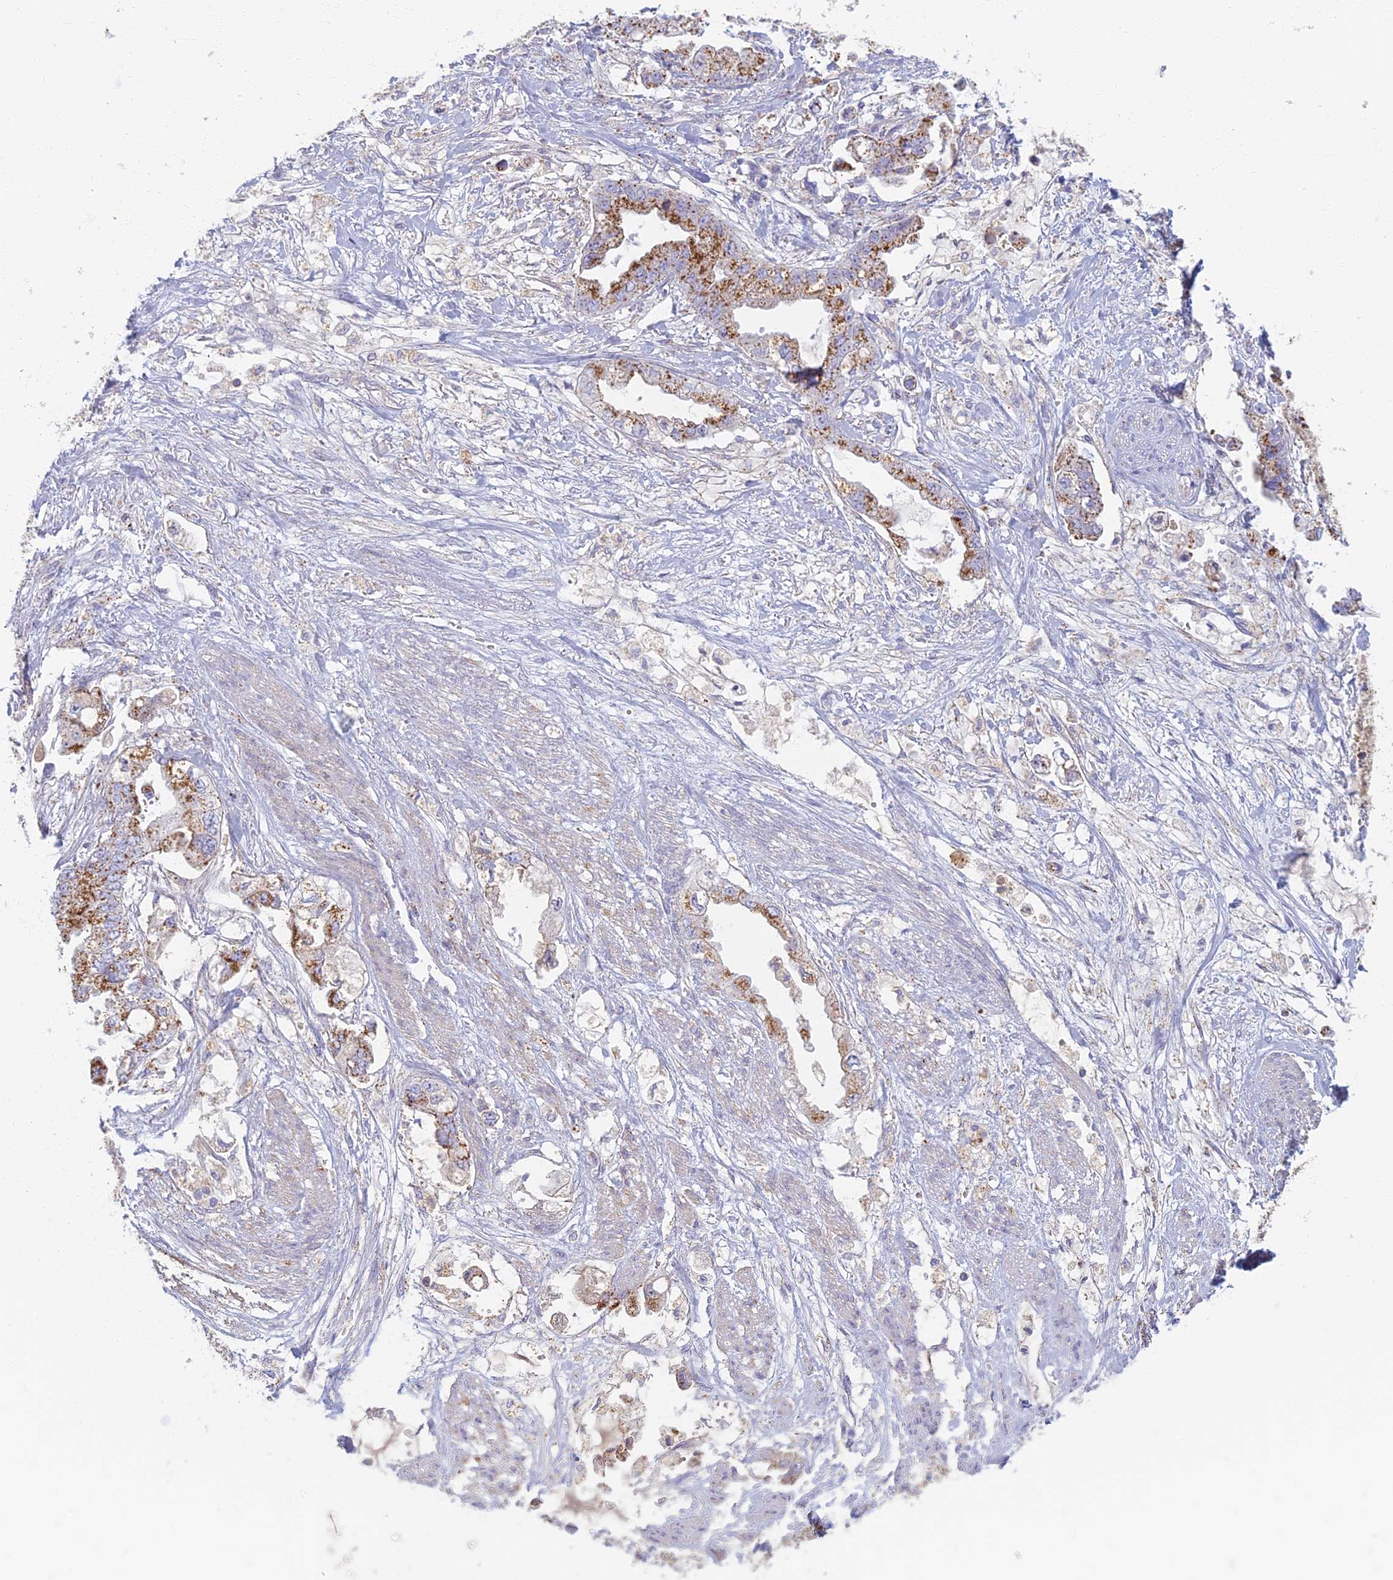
{"staining": {"intensity": "moderate", "quantity": ">75%", "location": "cytoplasmic/membranous"}, "tissue": "stomach cancer", "cell_type": "Tumor cells", "image_type": "cancer", "snomed": [{"axis": "morphology", "description": "Adenocarcinoma, NOS"}, {"axis": "topography", "description": "Stomach"}], "caption": "IHC of human stomach cancer shows medium levels of moderate cytoplasmic/membranous staining in about >75% of tumor cells.", "gene": "CHMP4B", "patient": {"sex": "male", "age": 62}}